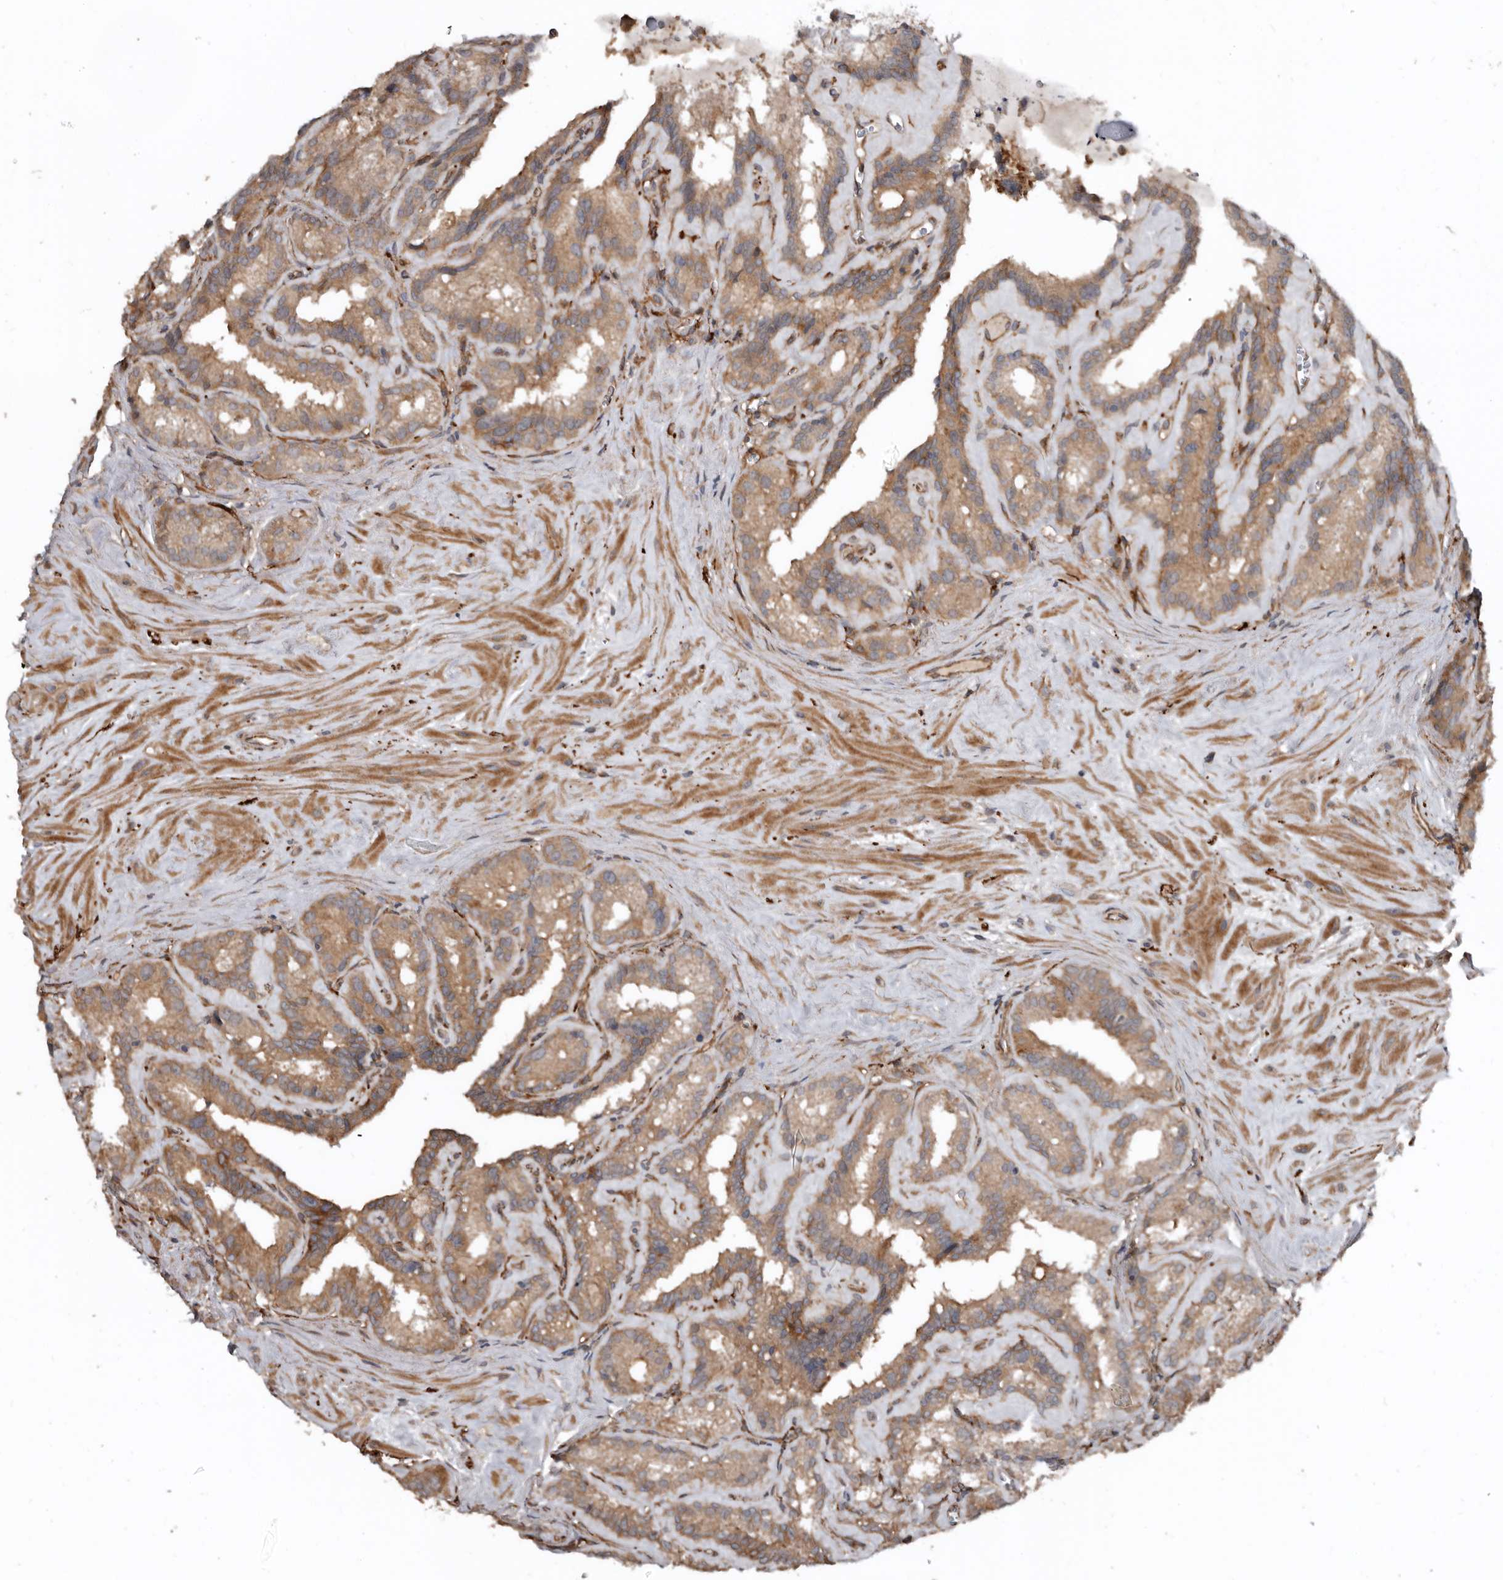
{"staining": {"intensity": "moderate", "quantity": ">75%", "location": "cytoplasmic/membranous"}, "tissue": "seminal vesicle", "cell_type": "Glandular cells", "image_type": "normal", "snomed": [{"axis": "morphology", "description": "Normal tissue, NOS"}, {"axis": "topography", "description": "Prostate"}, {"axis": "topography", "description": "Seminal veicle"}], "caption": "Immunohistochemistry (IHC) of unremarkable seminal vesicle shows medium levels of moderate cytoplasmic/membranous positivity in approximately >75% of glandular cells.", "gene": "EXOC3L1", "patient": {"sex": "male", "age": 59}}